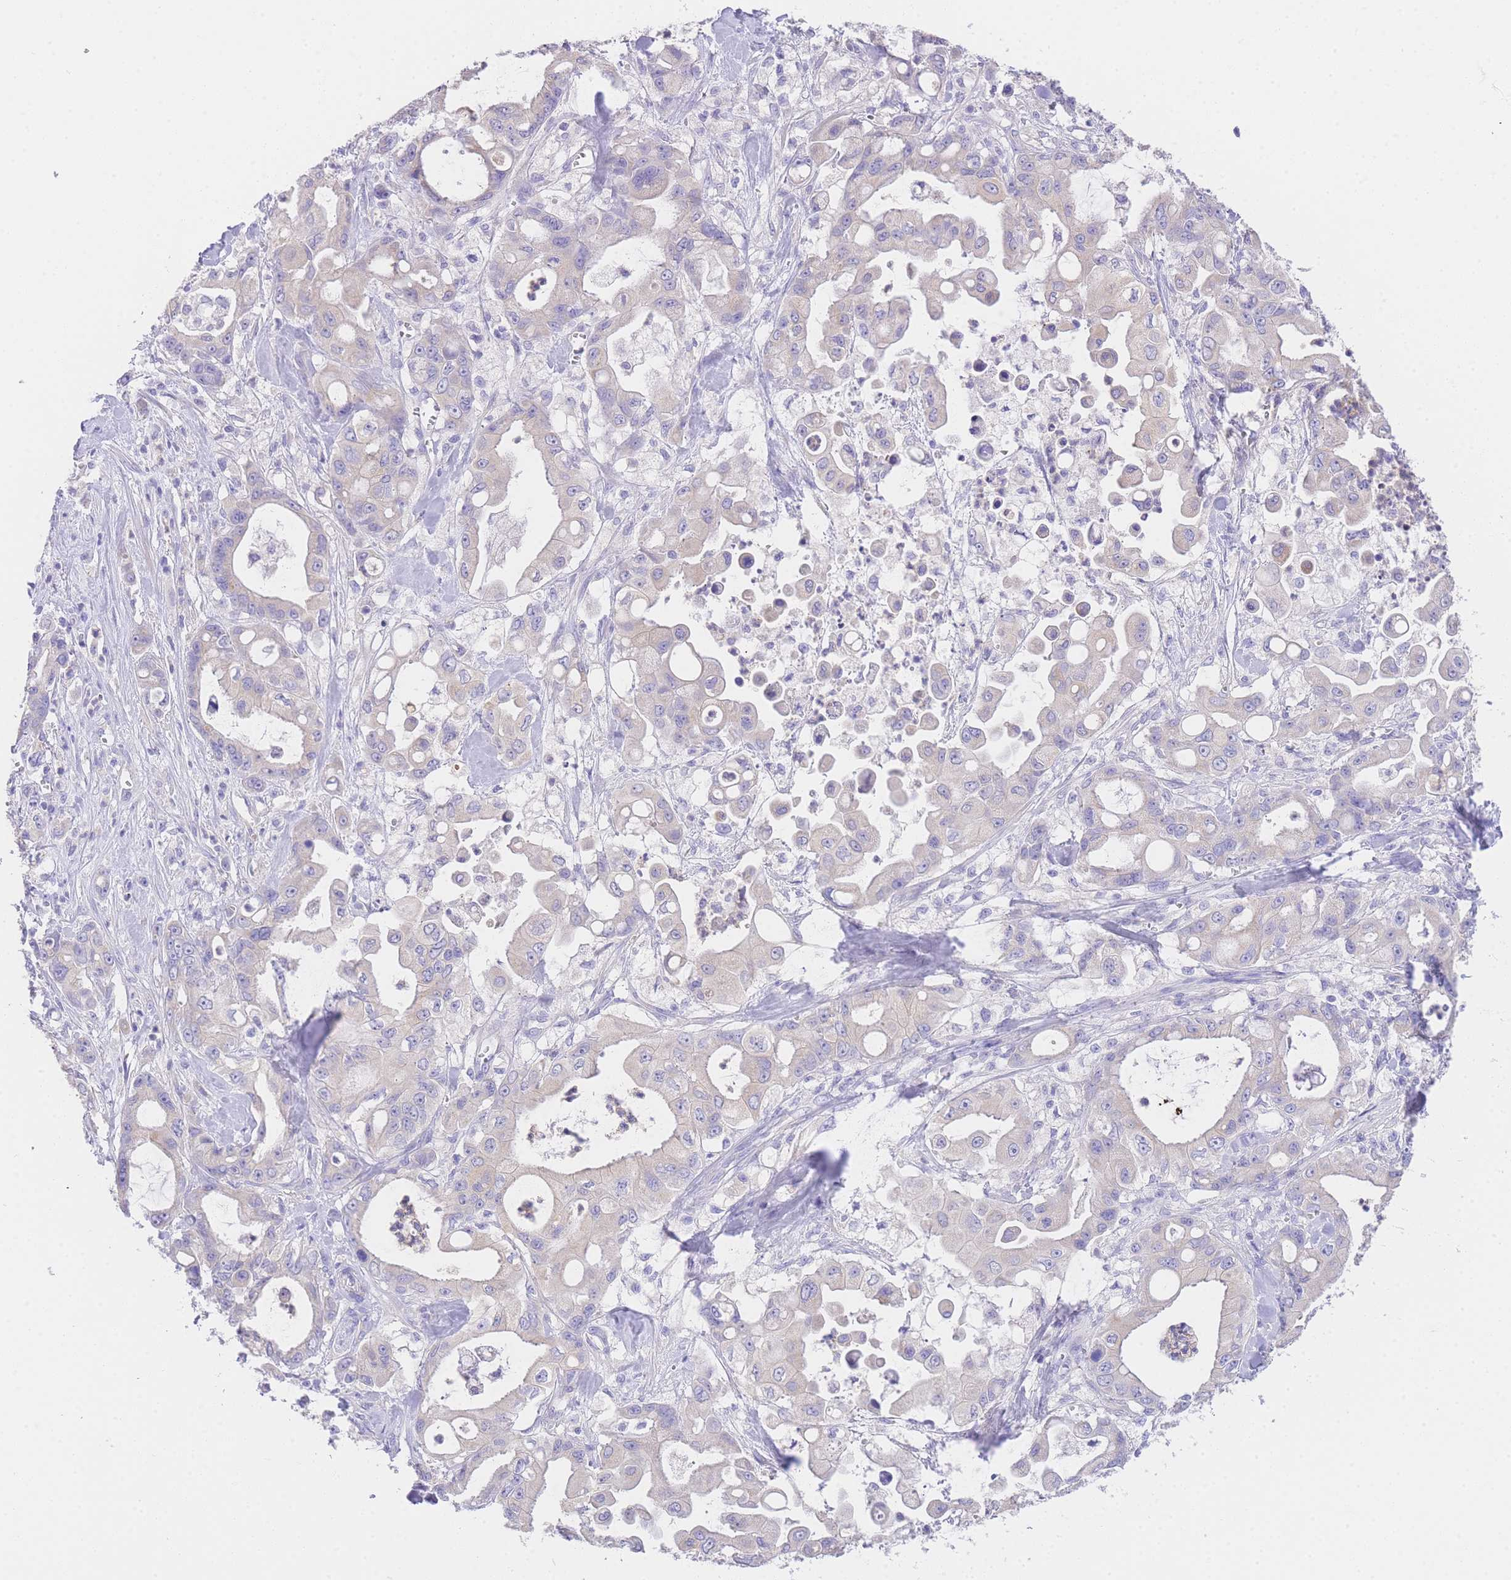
{"staining": {"intensity": "negative", "quantity": "none", "location": "none"}, "tissue": "pancreatic cancer", "cell_type": "Tumor cells", "image_type": "cancer", "snomed": [{"axis": "morphology", "description": "Adenocarcinoma, NOS"}, {"axis": "topography", "description": "Pancreas"}], "caption": "Immunohistochemistry (IHC) histopathology image of neoplastic tissue: human adenocarcinoma (pancreatic) stained with DAB displays no significant protein staining in tumor cells.", "gene": "EPN2", "patient": {"sex": "male", "age": 68}}